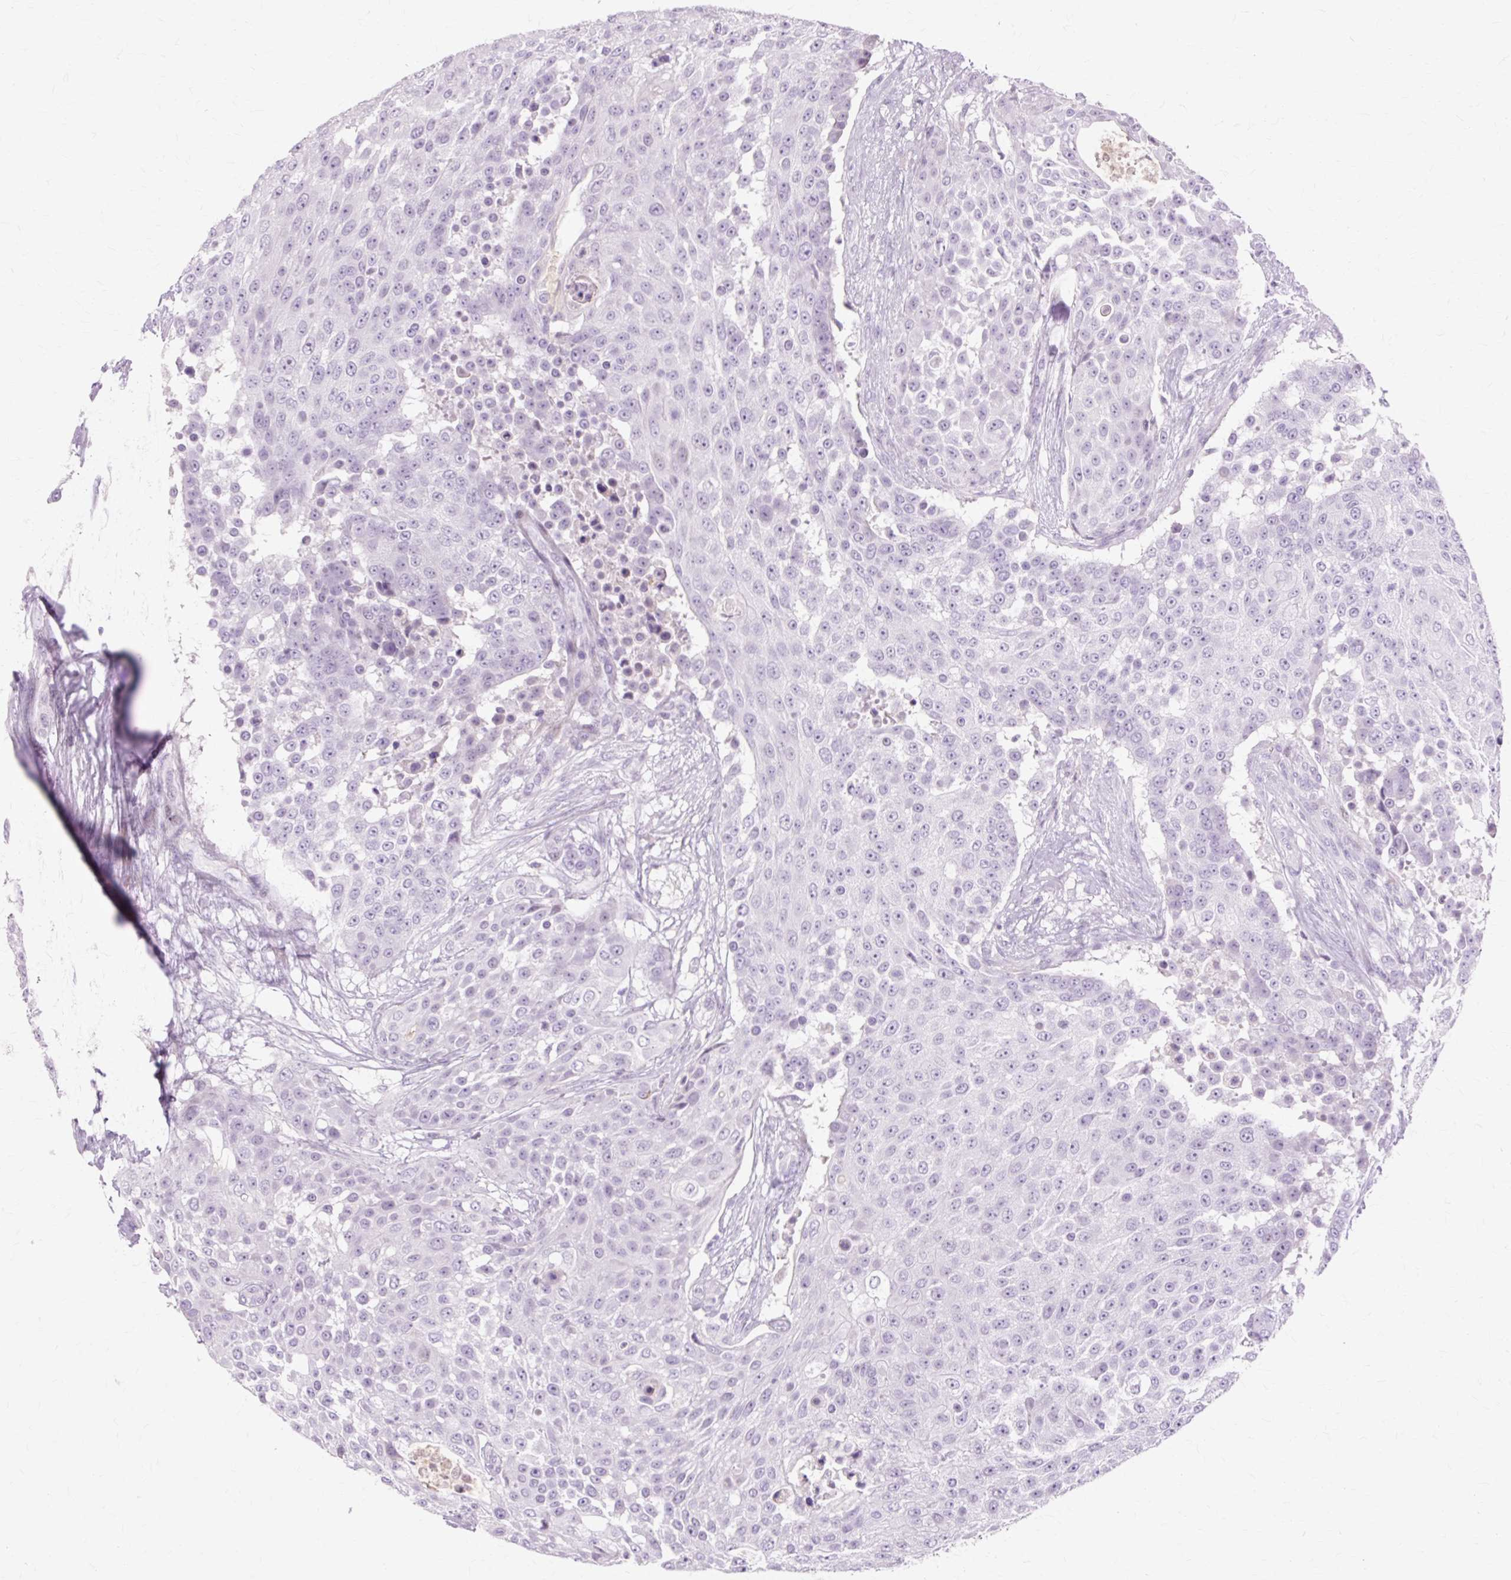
{"staining": {"intensity": "negative", "quantity": "none", "location": "none"}, "tissue": "urothelial cancer", "cell_type": "Tumor cells", "image_type": "cancer", "snomed": [{"axis": "morphology", "description": "Urothelial carcinoma, High grade"}, {"axis": "topography", "description": "Urinary bladder"}], "caption": "Photomicrograph shows no significant protein expression in tumor cells of high-grade urothelial carcinoma.", "gene": "IRX2", "patient": {"sex": "female", "age": 63}}